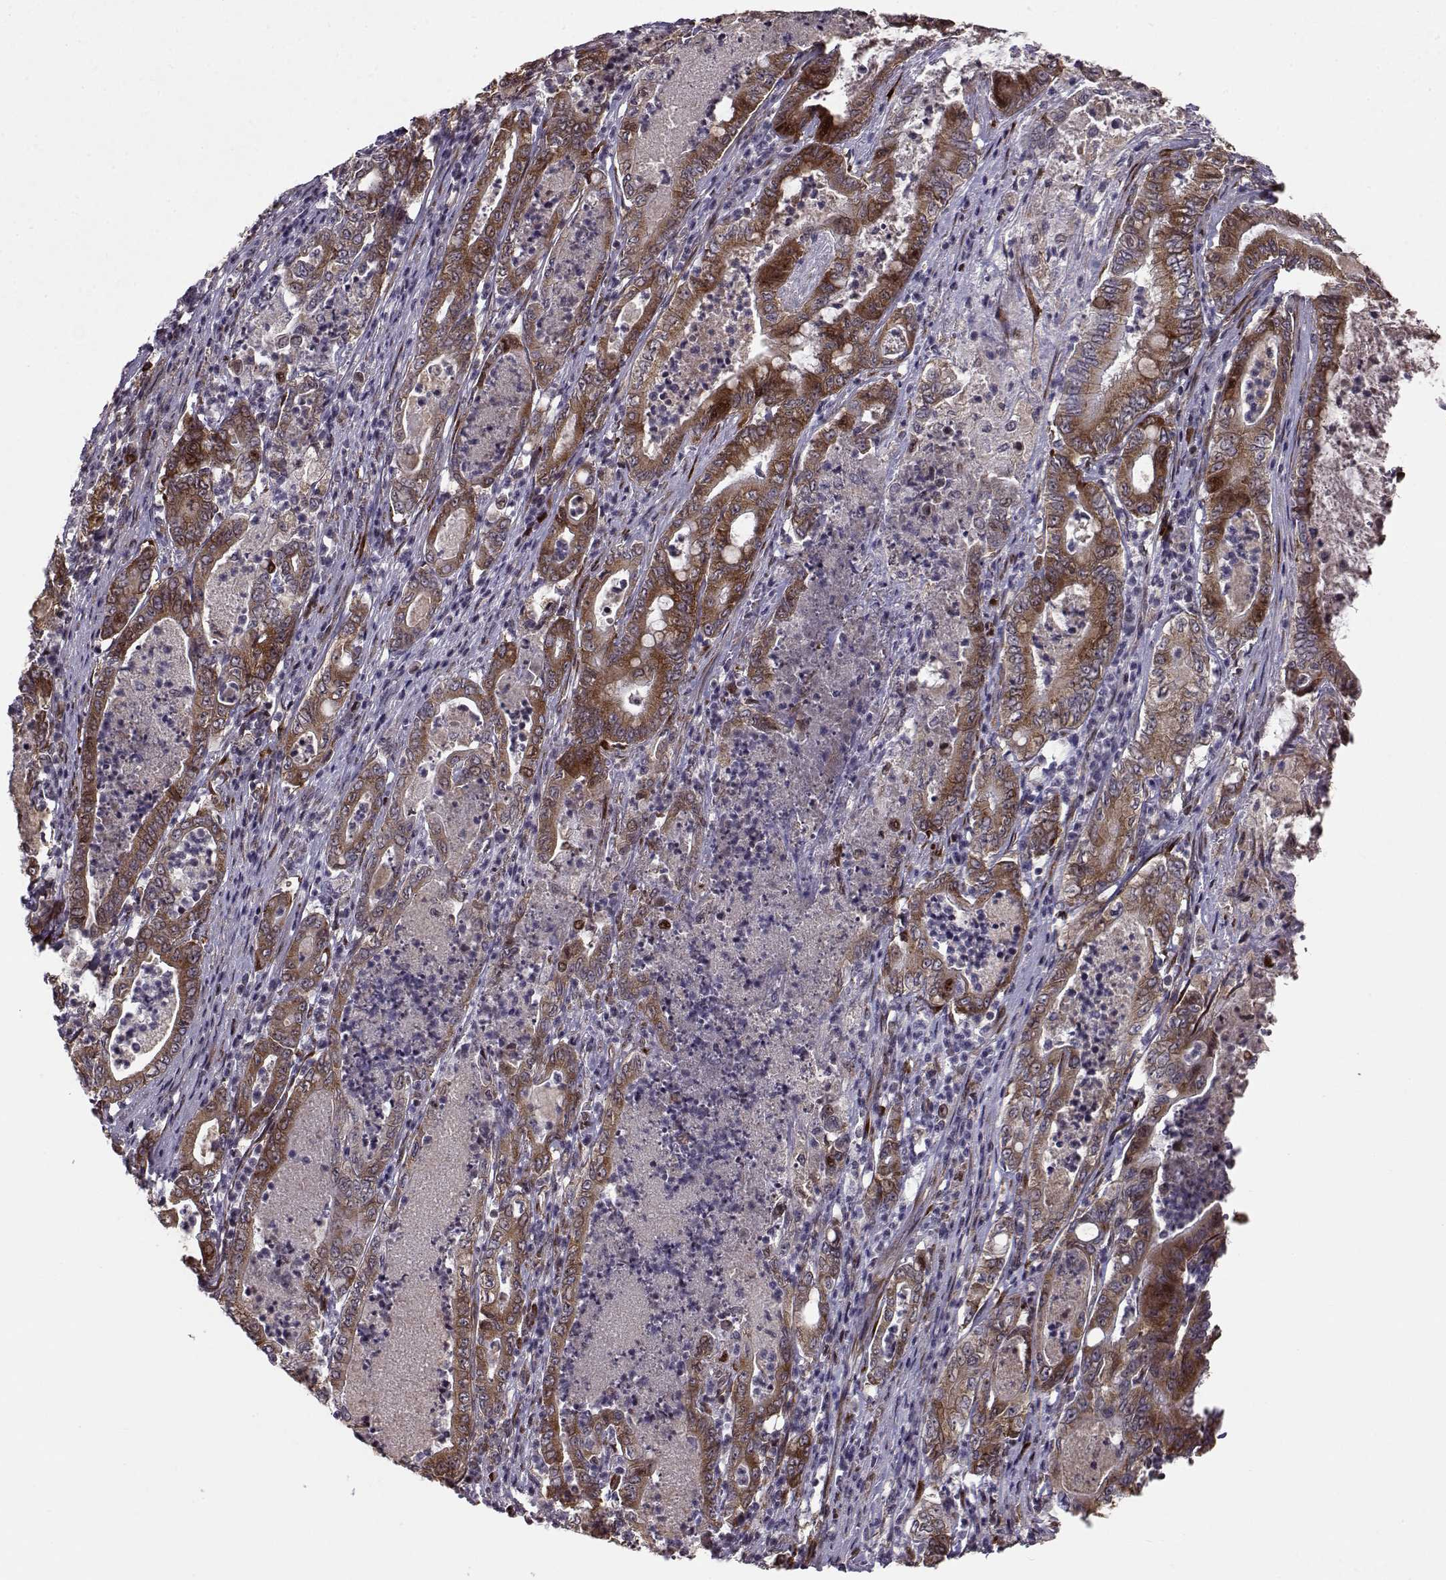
{"staining": {"intensity": "strong", "quantity": ">75%", "location": "cytoplasmic/membranous"}, "tissue": "pancreatic cancer", "cell_type": "Tumor cells", "image_type": "cancer", "snomed": [{"axis": "morphology", "description": "Adenocarcinoma, NOS"}, {"axis": "topography", "description": "Pancreas"}], "caption": "A histopathology image of human pancreatic cancer (adenocarcinoma) stained for a protein reveals strong cytoplasmic/membranous brown staining in tumor cells. Nuclei are stained in blue.", "gene": "RPL31", "patient": {"sex": "male", "age": 71}}